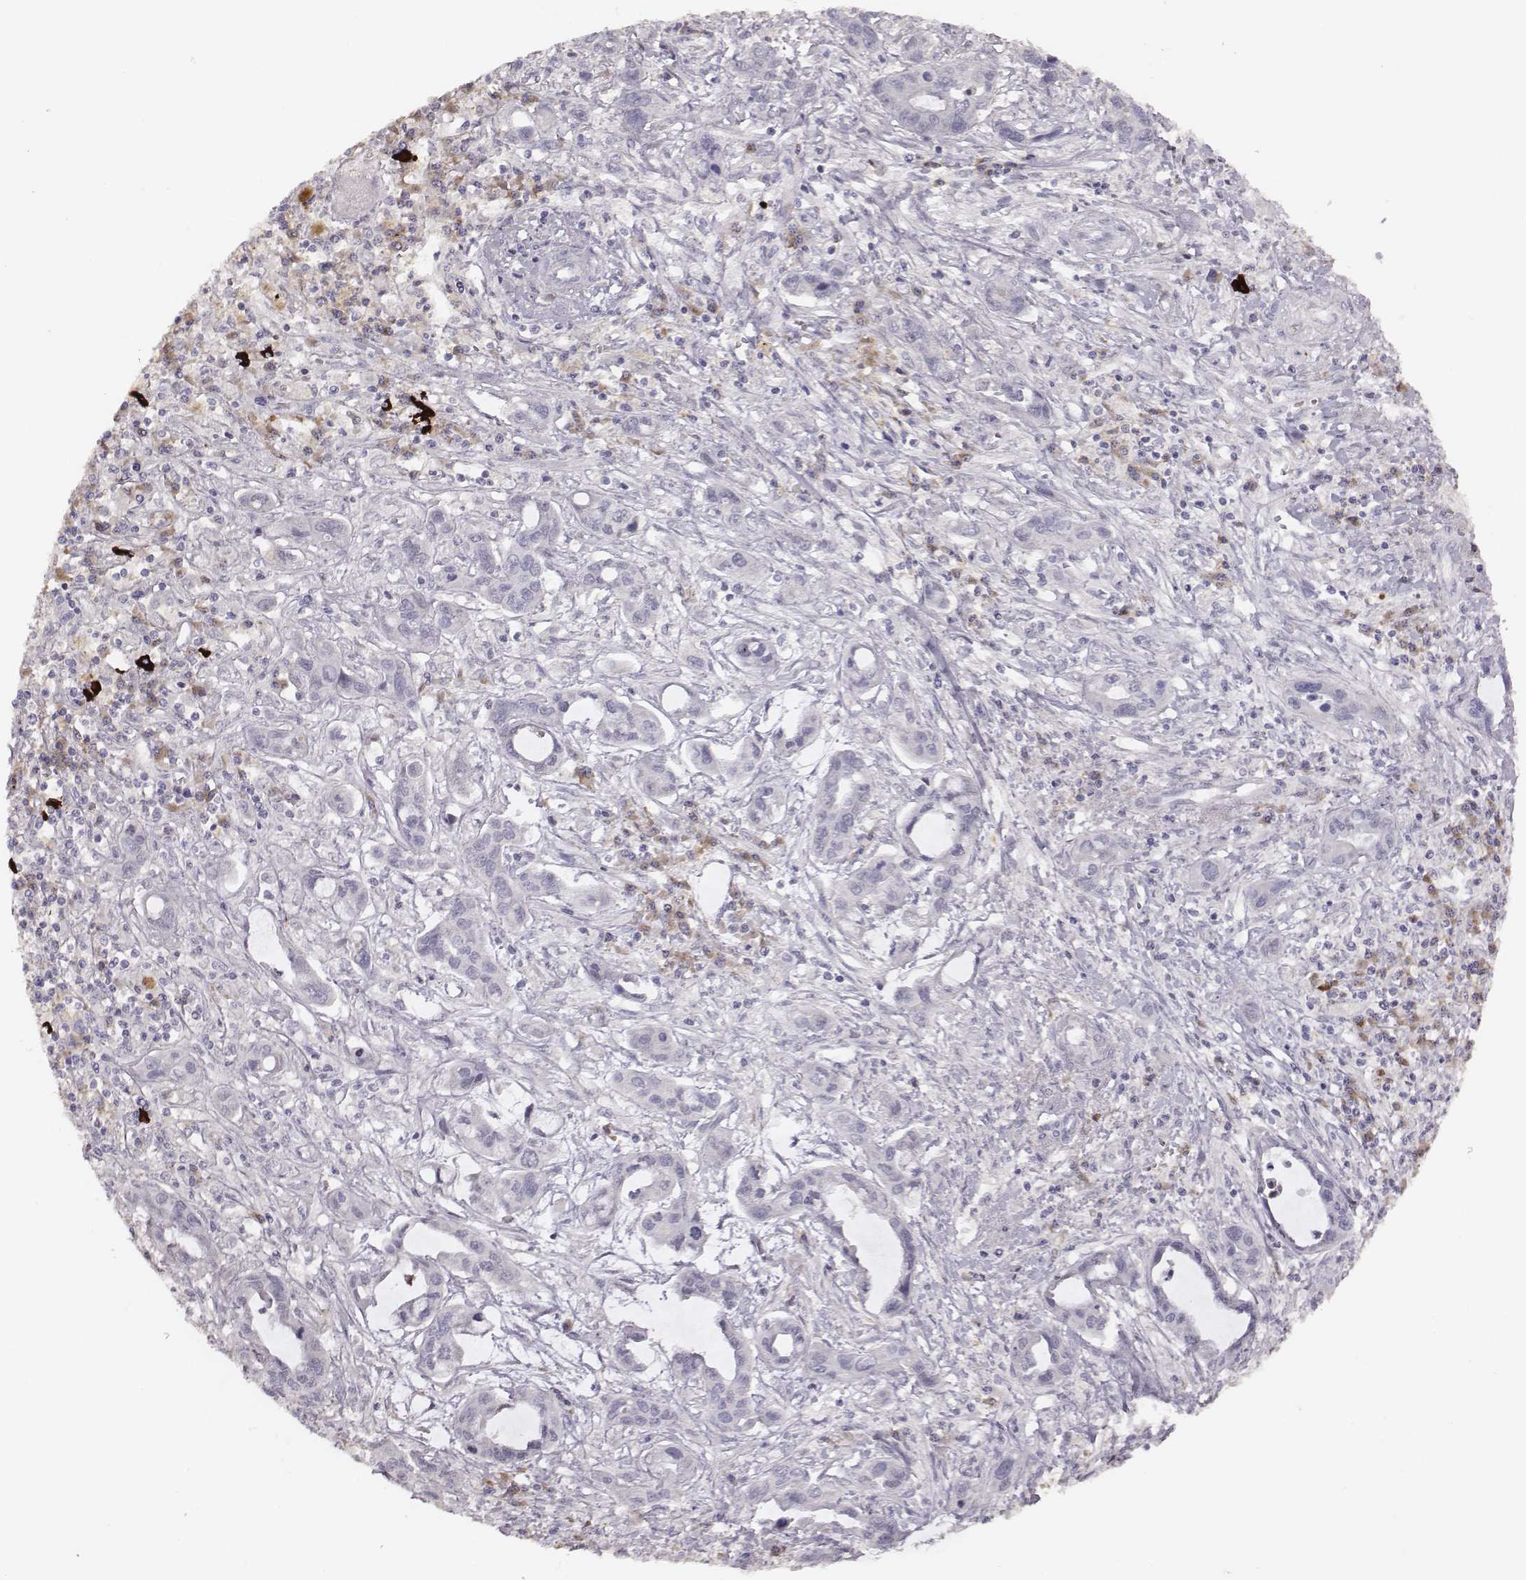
{"staining": {"intensity": "negative", "quantity": "none", "location": "none"}, "tissue": "liver cancer", "cell_type": "Tumor cells", "image_type": "cancer", "snomed": [{"axis": "morphology", "description": "Cholangiocarcinoma"}, {"axis": "topography", "description": "Liver"}], "caption": "IHC image of neoplastic tissue: cholangiocarcinoma (liver) stained with DAB demonstrates no significant protein staining in tumor cells.", "gene": "SLC22A6", "patient": {"sex": "male", "age": 58}}